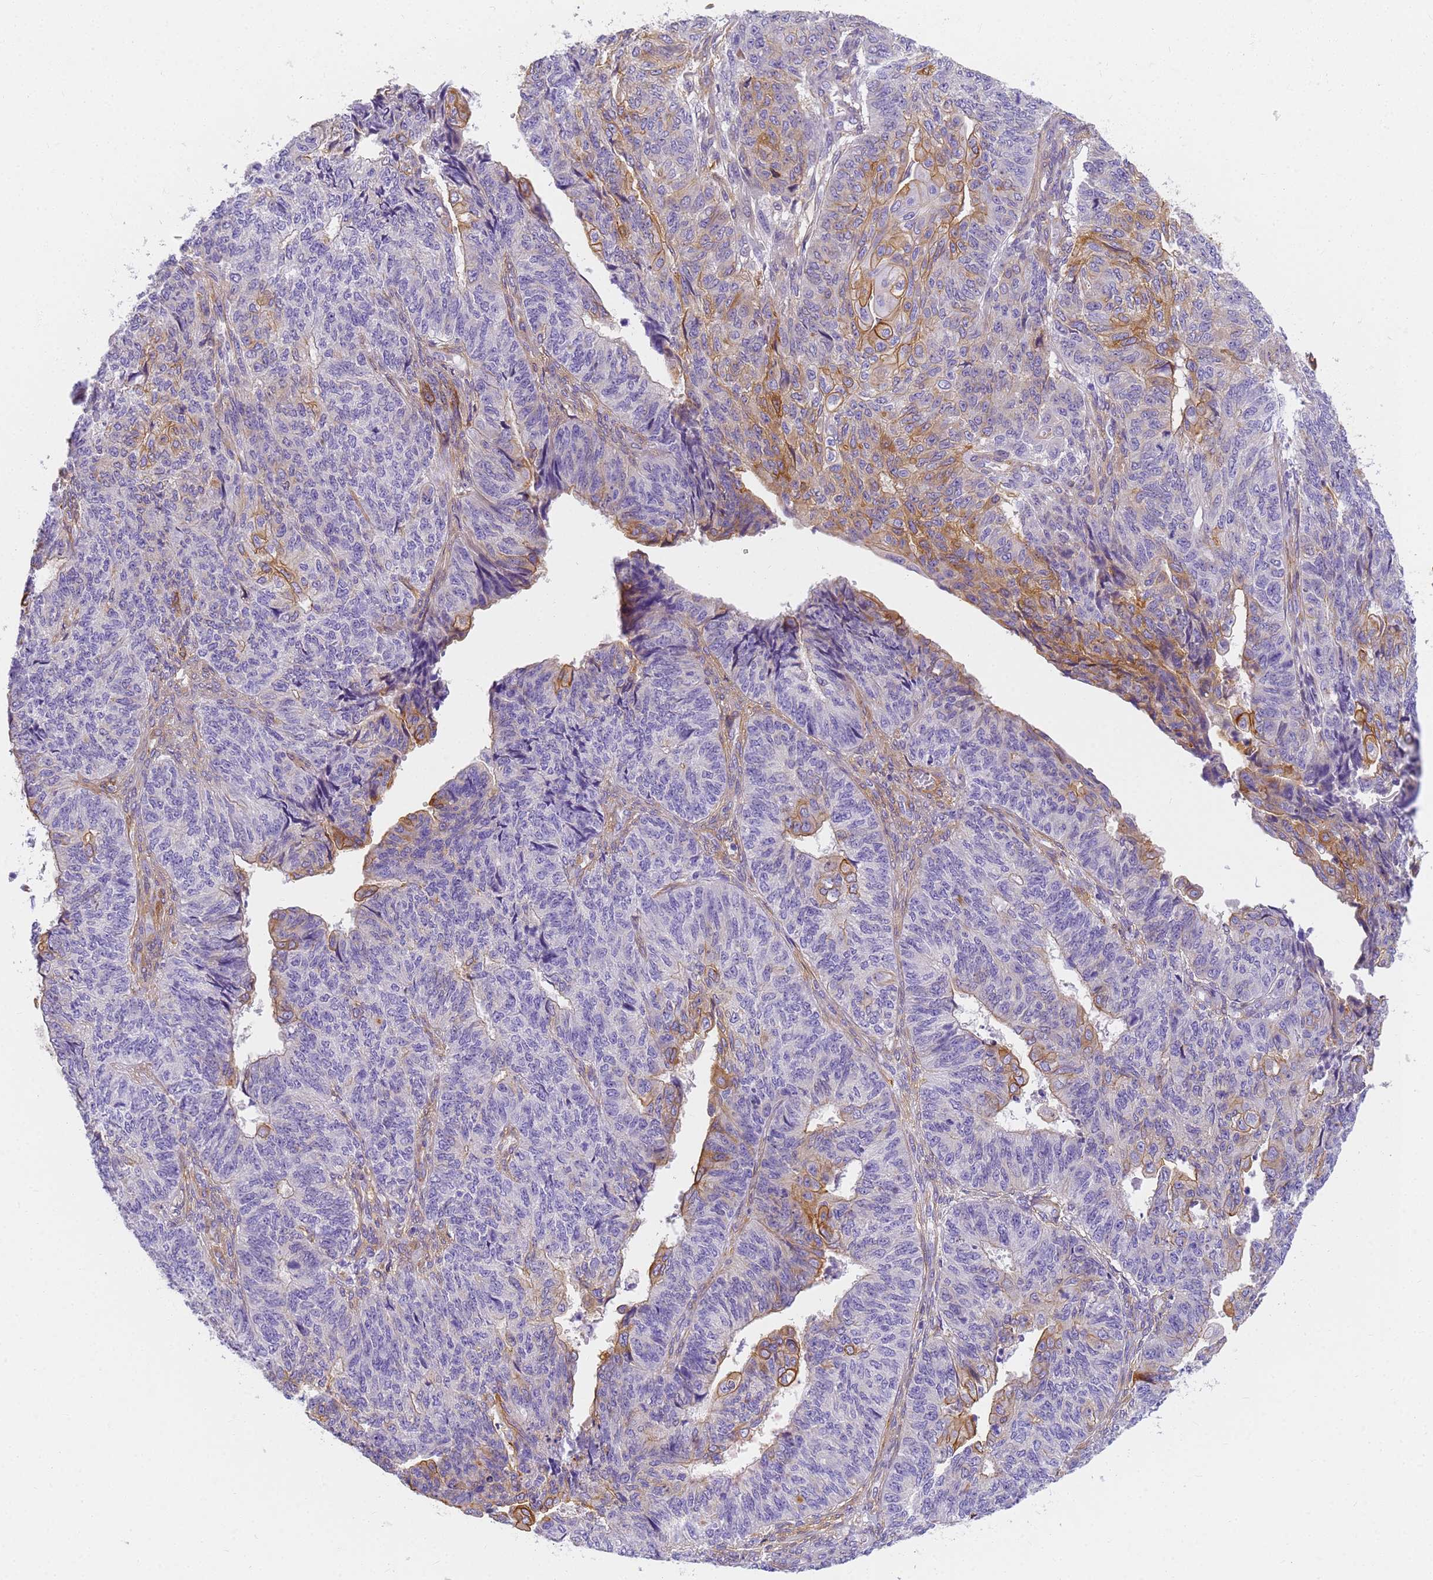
{"staining": {"intensity": "moderate", "quantity": "25%-75%", "location": "cytoplasmic/membranous"}, "tissue": "endometrial cancer", "cell_type": "Tumor cells", "image_type": "cancer", "snomed": [{"axis": "morphology", "description": "Adenocarcinoma, NOS"}, {"axis": "topography", "description": "Endometrium"}], "caption": "Adenocarcinoma (endometrial) stained with DAB (3,3'-diaminobenzidine) immunohistochemistry (IHC) exhibits medium levels of moderate cytoplasmic/membranous expression in approximately 25%-75% of tumor cells.", "gene": "MVB12A", "patient": {"sex": "female", "age": 32}}